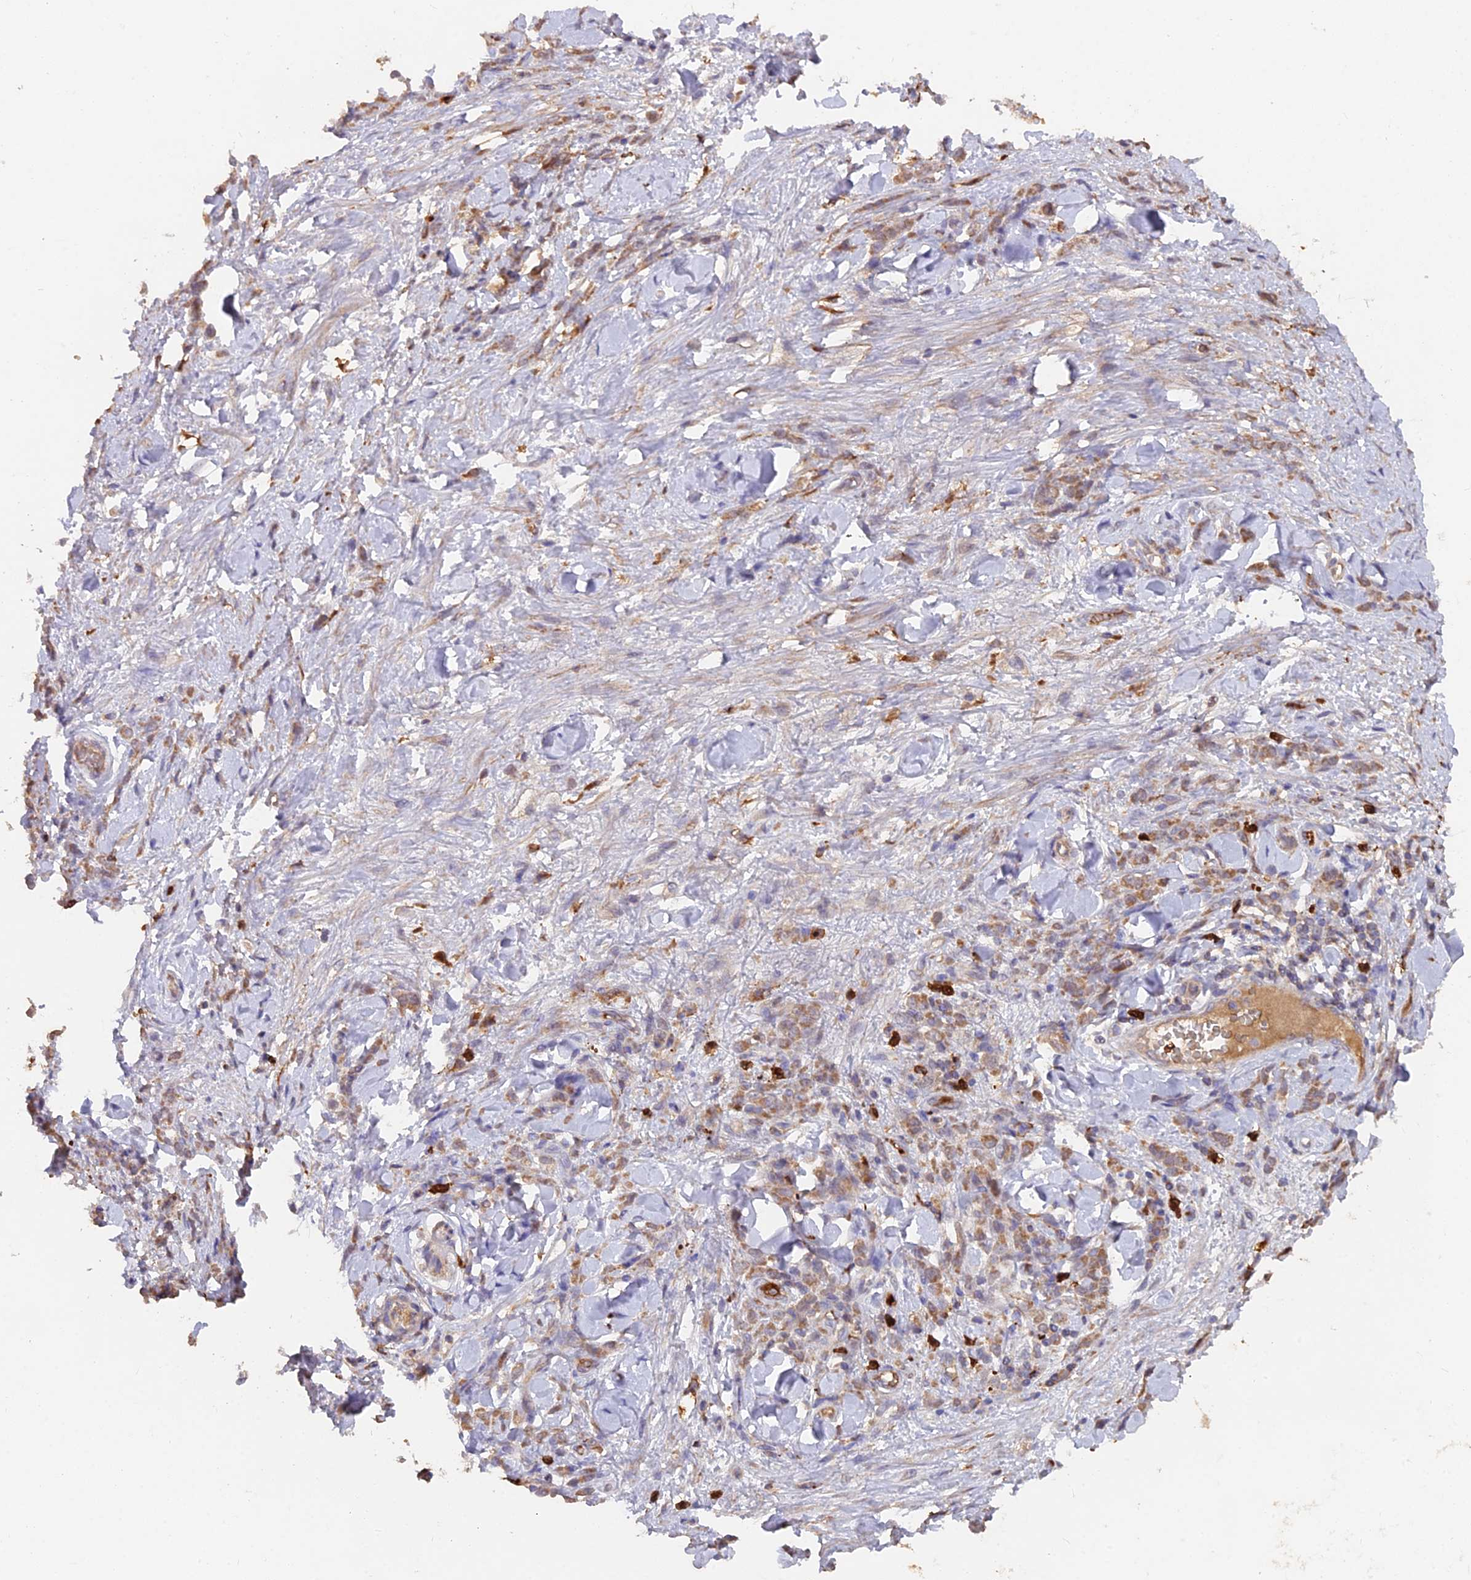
{"staining": {"intensity": "moderate", "quantity": ">75%", "location": "cytoplasmic/membranous"}, "tissue": "stomach cancer", "cell_type": "Tumor cells", "image_type": "cancer", "snomed": [{"axis": "morphology", "description": "Normal tissue, NOS"}, {"axis": "morphology", "description": "Adenocarcinoma, NOS"}, {"axis": "topography", "description": "Stomach"}], "caption": "Human adenocarcinoma (stomach) stained for a protein (brown) demonstrates moderate cytoplasmic/membranous positive expression in approximately >75% of tumor cells.", "gene": "IFT22", "patient": {"sex": "male", "age": 82}}